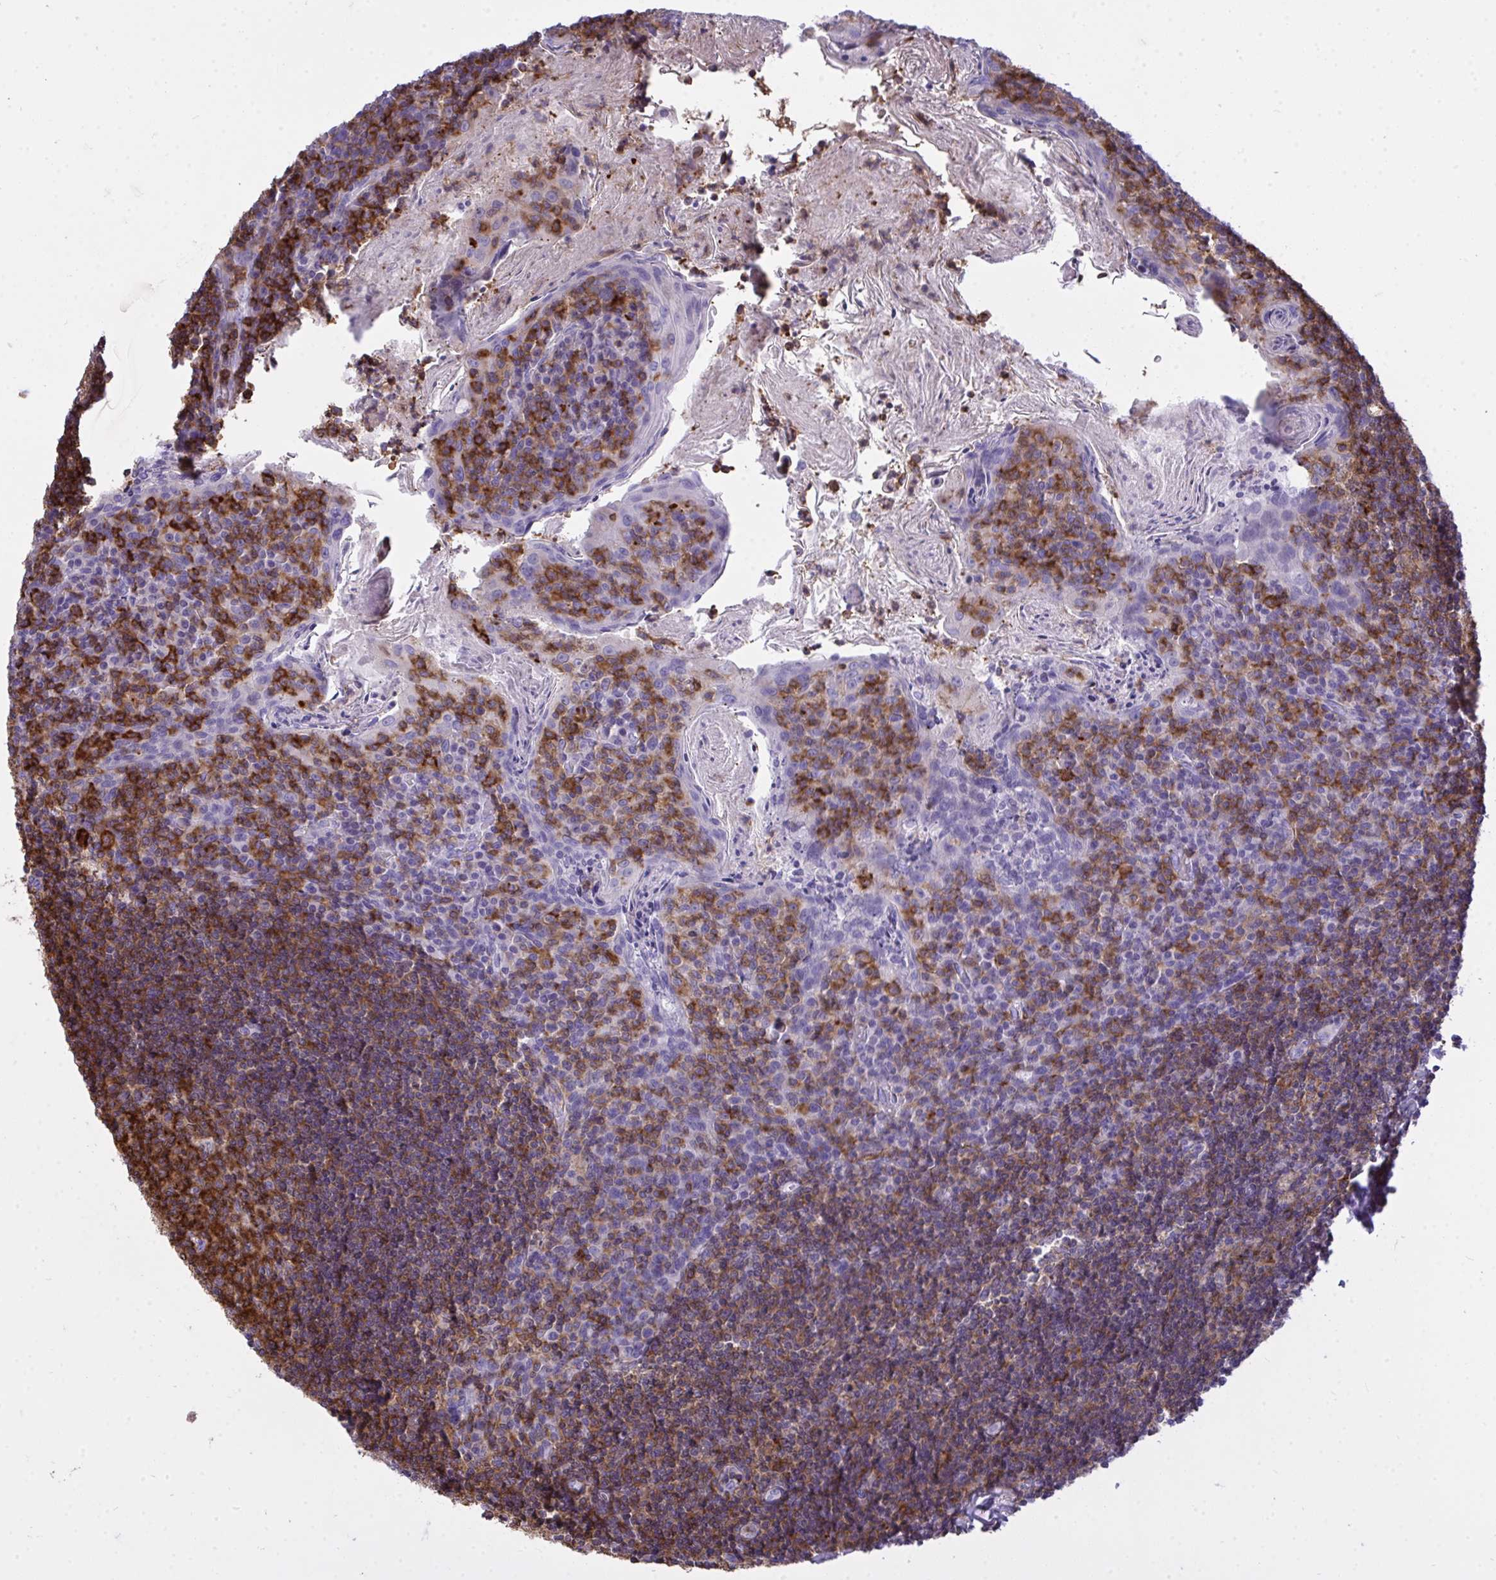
{"staining": {"intensity": "strong", "quantity": ">75%", "location": "cytoplasmic/membranous"}, "tissue": "tonsil", "cell_type": "Germinal center cells", "image_type": "normal", "snomed": [{"axis": "morphology", "description": "Normal tissue, NOS"}, {"axis": "topography", "description": "Tonsil"}], "caption": "This is a micrograph of immunohistochemistry staining of normal tonsil, which shows strong expression in the cytoplasmic/membranous of germinal center cells.", "gene": "AP5M1", "patient": {"sex": "female", "age": 10}}